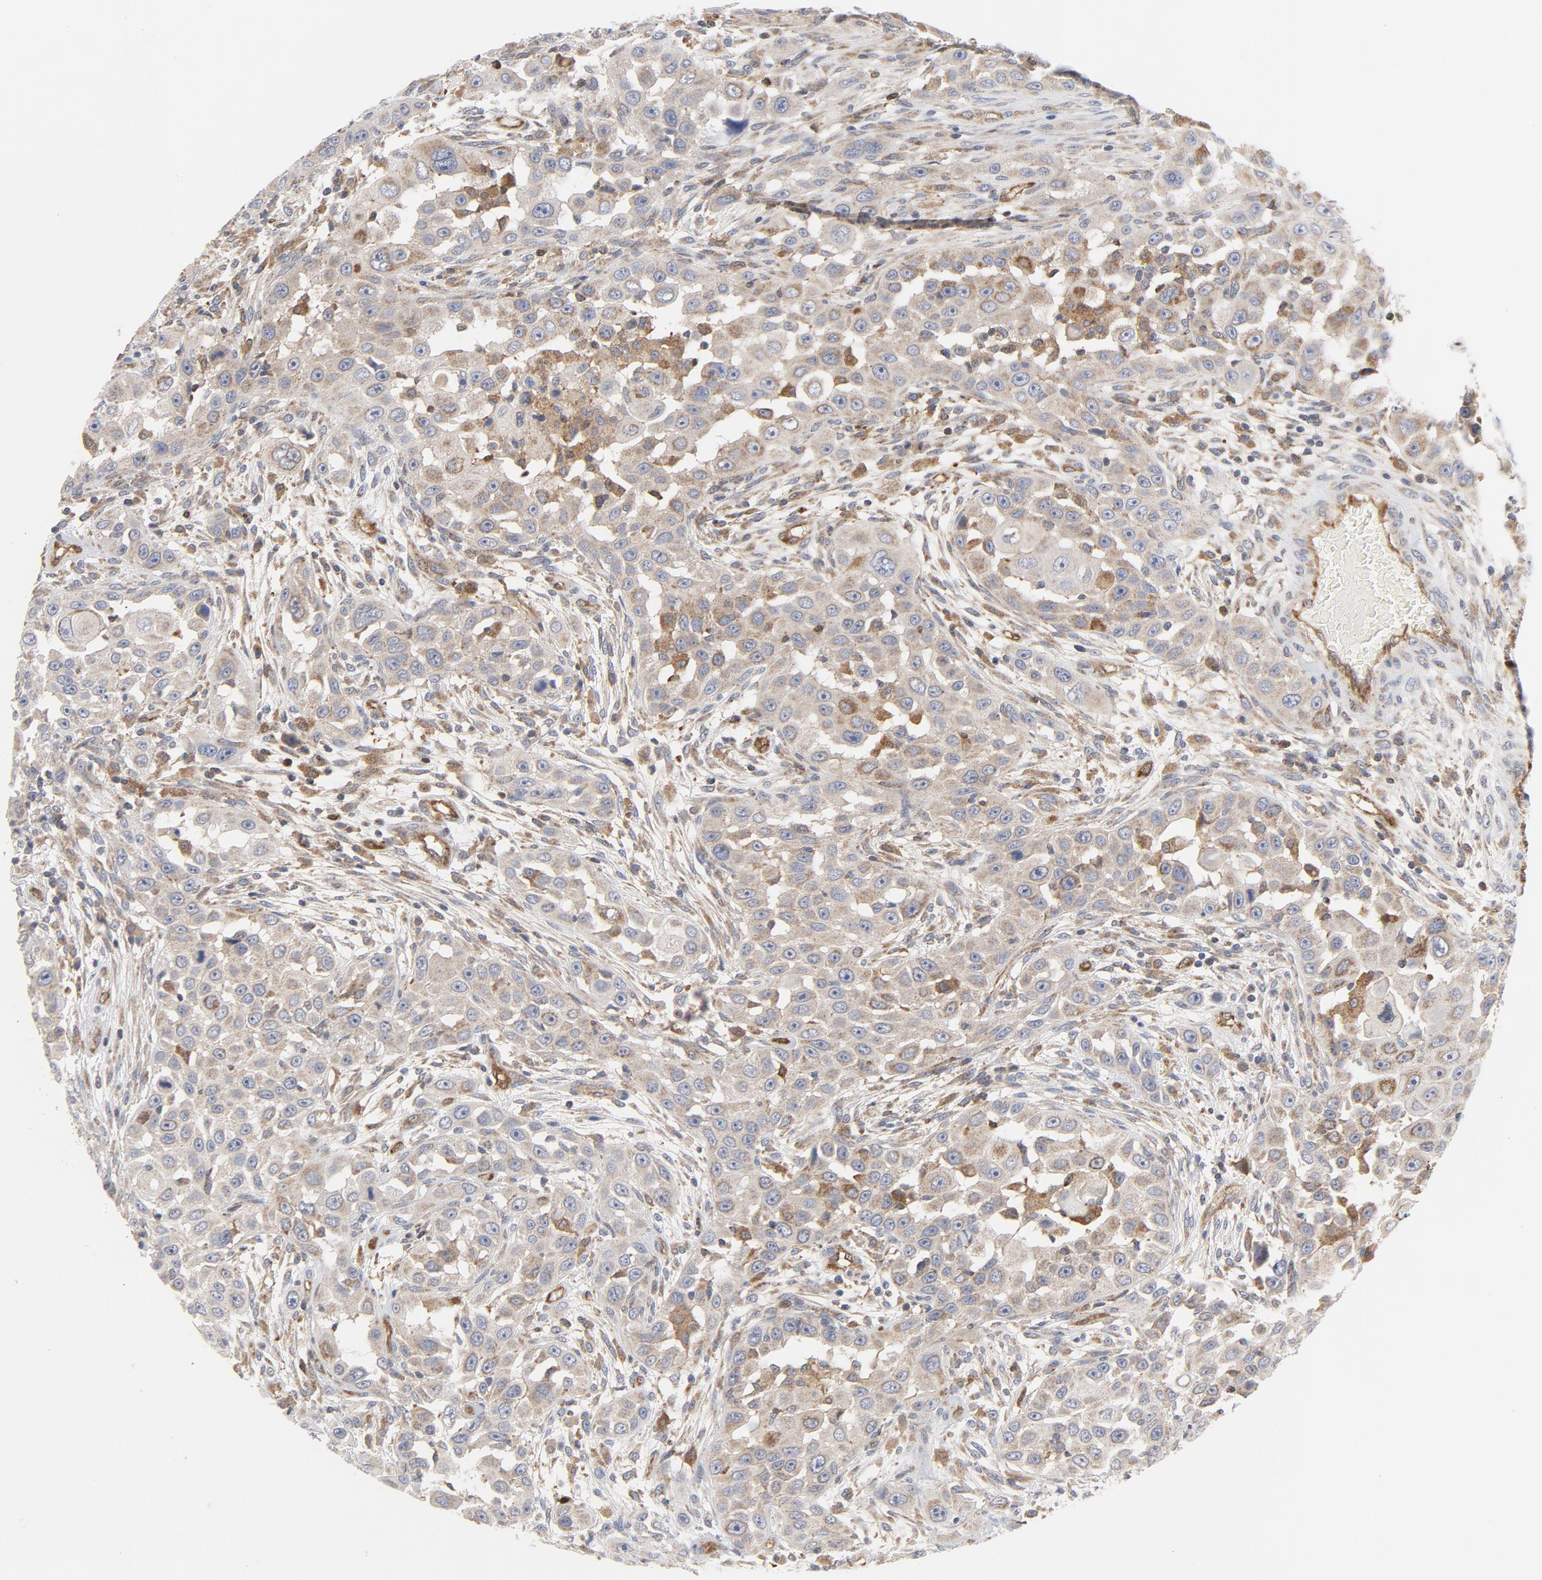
{"staining": {"intensity": "moderate", "quantity": ">75%", "location": "cytoplasmic/membranous"}, "tissue": "head and neck cancer", "cell_type": "Tumor cells", "image_type": "cancer", "snomed": [{"axis": "morphology", "description": "Carcinoma, NOS"}, {"axis": "topography", "description": "Head-Neck"}], "caption": "Immunohistochemistry (IHC) (DAB (3,3'-diaminobenzidine)) staining of head and neck cancer reveals moderate cytoplasmic/membranous protein positivity in approximately >75% of tumor cells. (Stains: DAB in brown, nuclei in blue, Microscopy: brightfield microscopy at high magnification).", "gene": "RAPGEF4", "patient": {"sex": "male", "age": 87}}